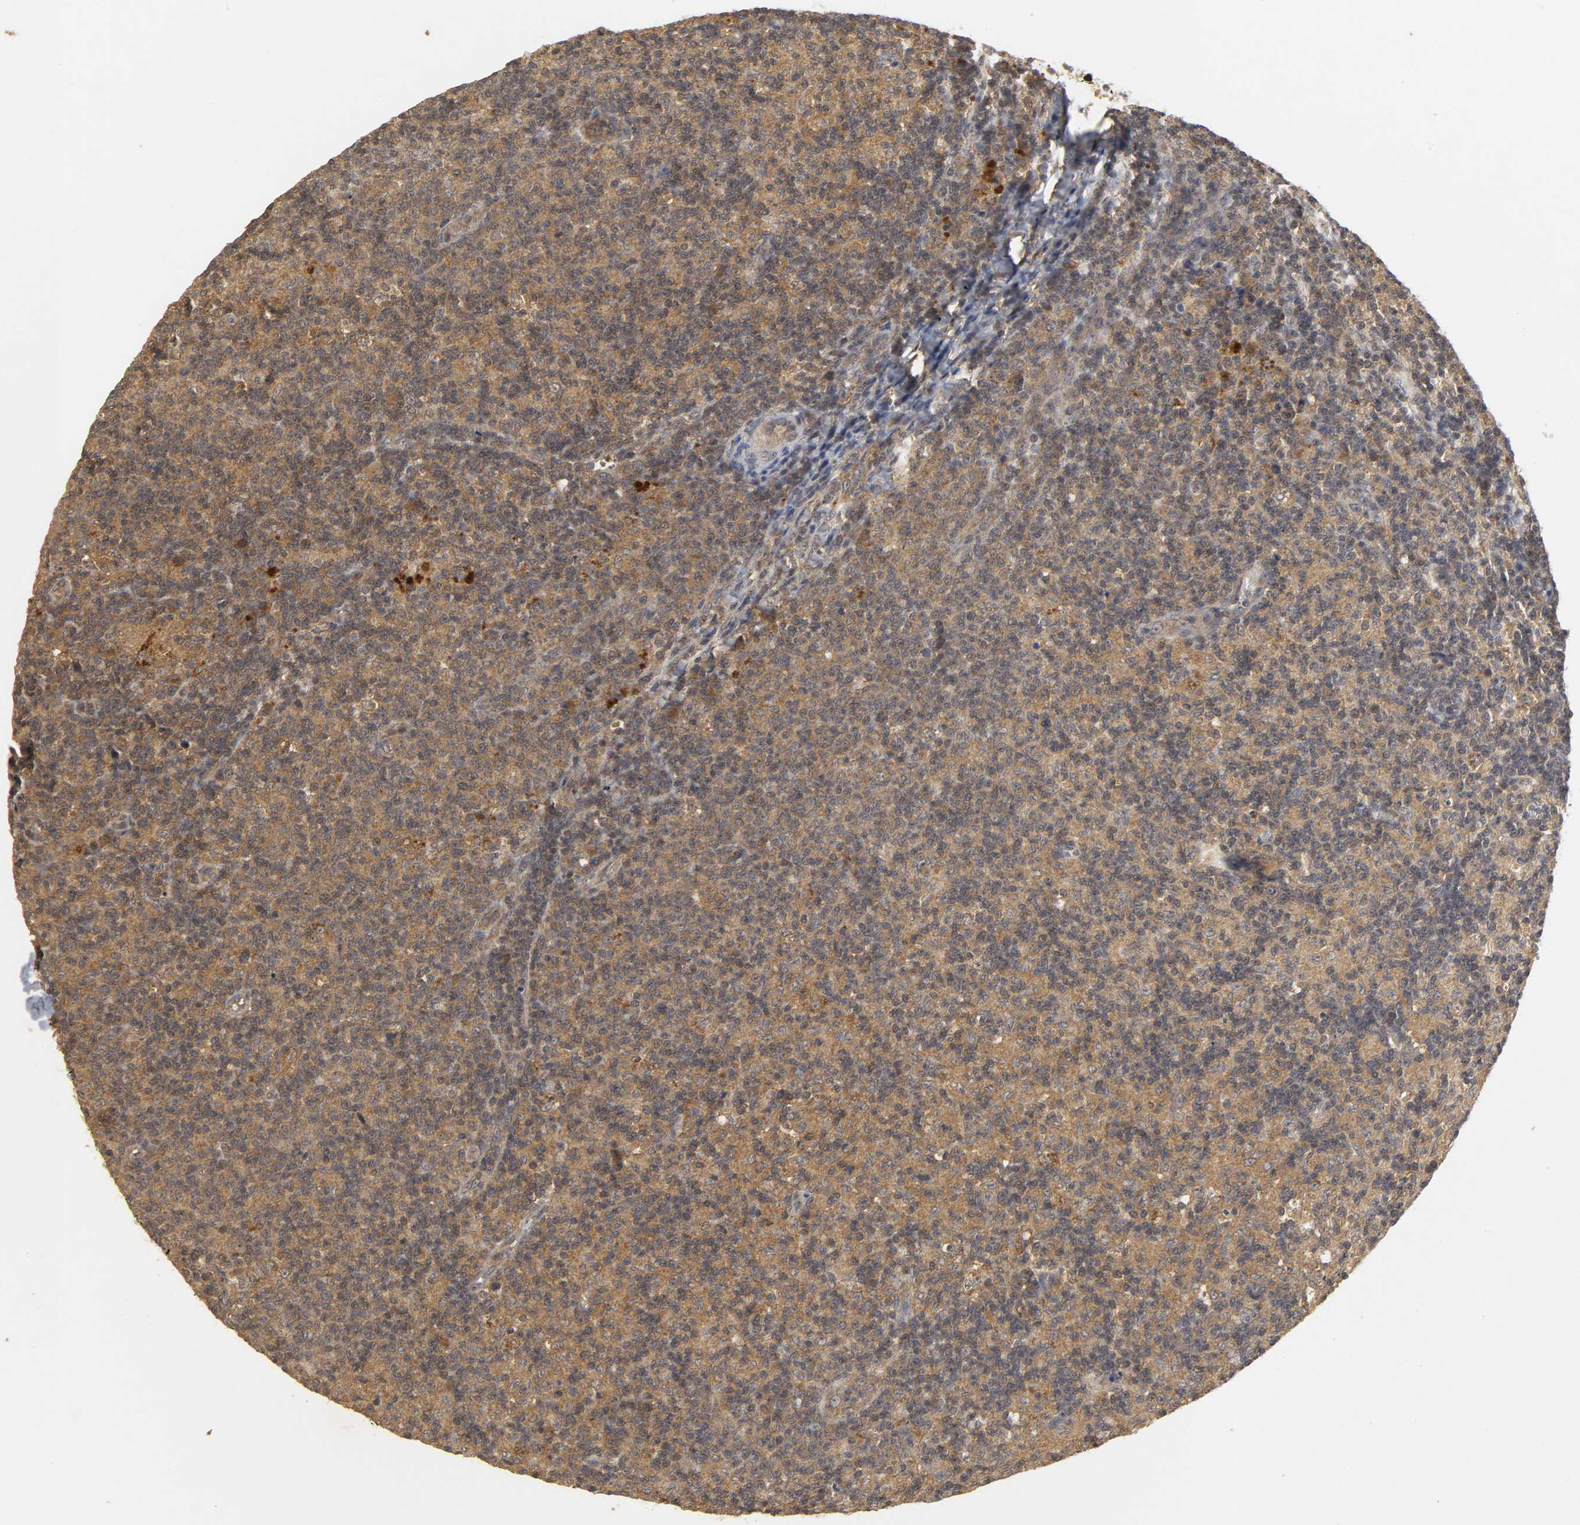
{"staining": {"intensity": "moderate", "quantity": ">75%", "location": "cytoplasmic/membranous"}, "tissue": "lymph node", "cell_type": "Germinal center cells", "image_type": "normal", "snomed": [{"axis": "morphology", "description": "Normal tissue, NOS"}, {"axis": "morphology", "description": "Inflammation, NOS"}, {"axis": "topography", "description": "Lymph node"}], "caption": "Human lymph node stained for a protein (brown) displays moderate cytoplasmic/membranous positive positivity in about >75% of germinal center cells.", "gene": "TRAF6", "patient": {"sex": "male", "age": 55}}